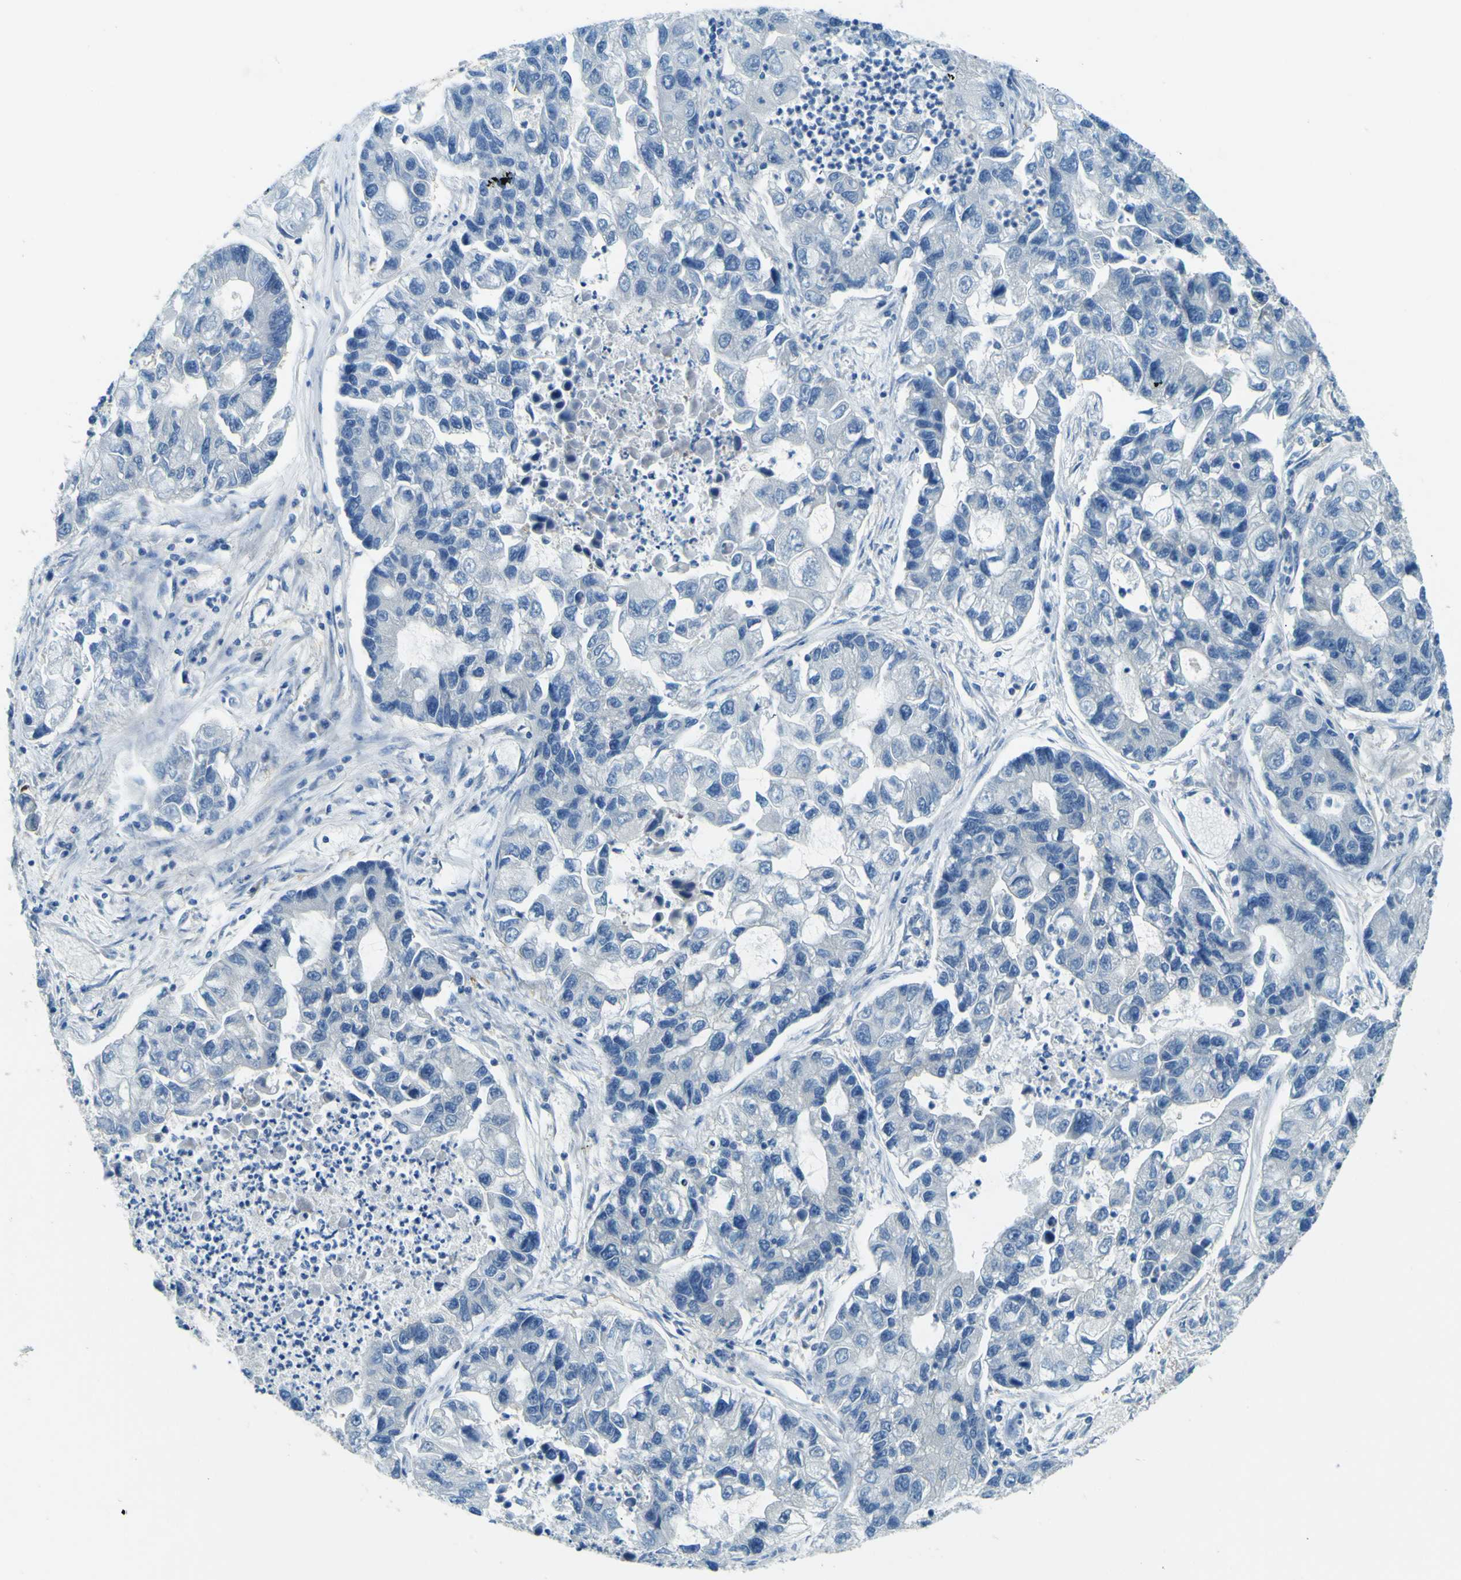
{"staining": {"intensity": "negative", "quantity": "none", "location": "none"}, "tissue": "lung cancer", "cell_type": "Tumor cells", "image_type": "cancer", "snomed": [{"axis": "morphology", "description": "Adenocarcinoma, NOS"}, {"axis": "topography", "description": "Lung"}], "caption": "Immunohistochemical staining of human lung cancer (adenocarcinoma) exhibits no significant positivity in tumor cells. The staining was performed using DAB (3,3'-diaminobenzidine) to visualize the protein expression in brown, while the nuclei were stained in blue with hematoxylin (Magnification: 20x).", "gene": "SORCS1", "patient": {"sex": "female", "age": 51}}